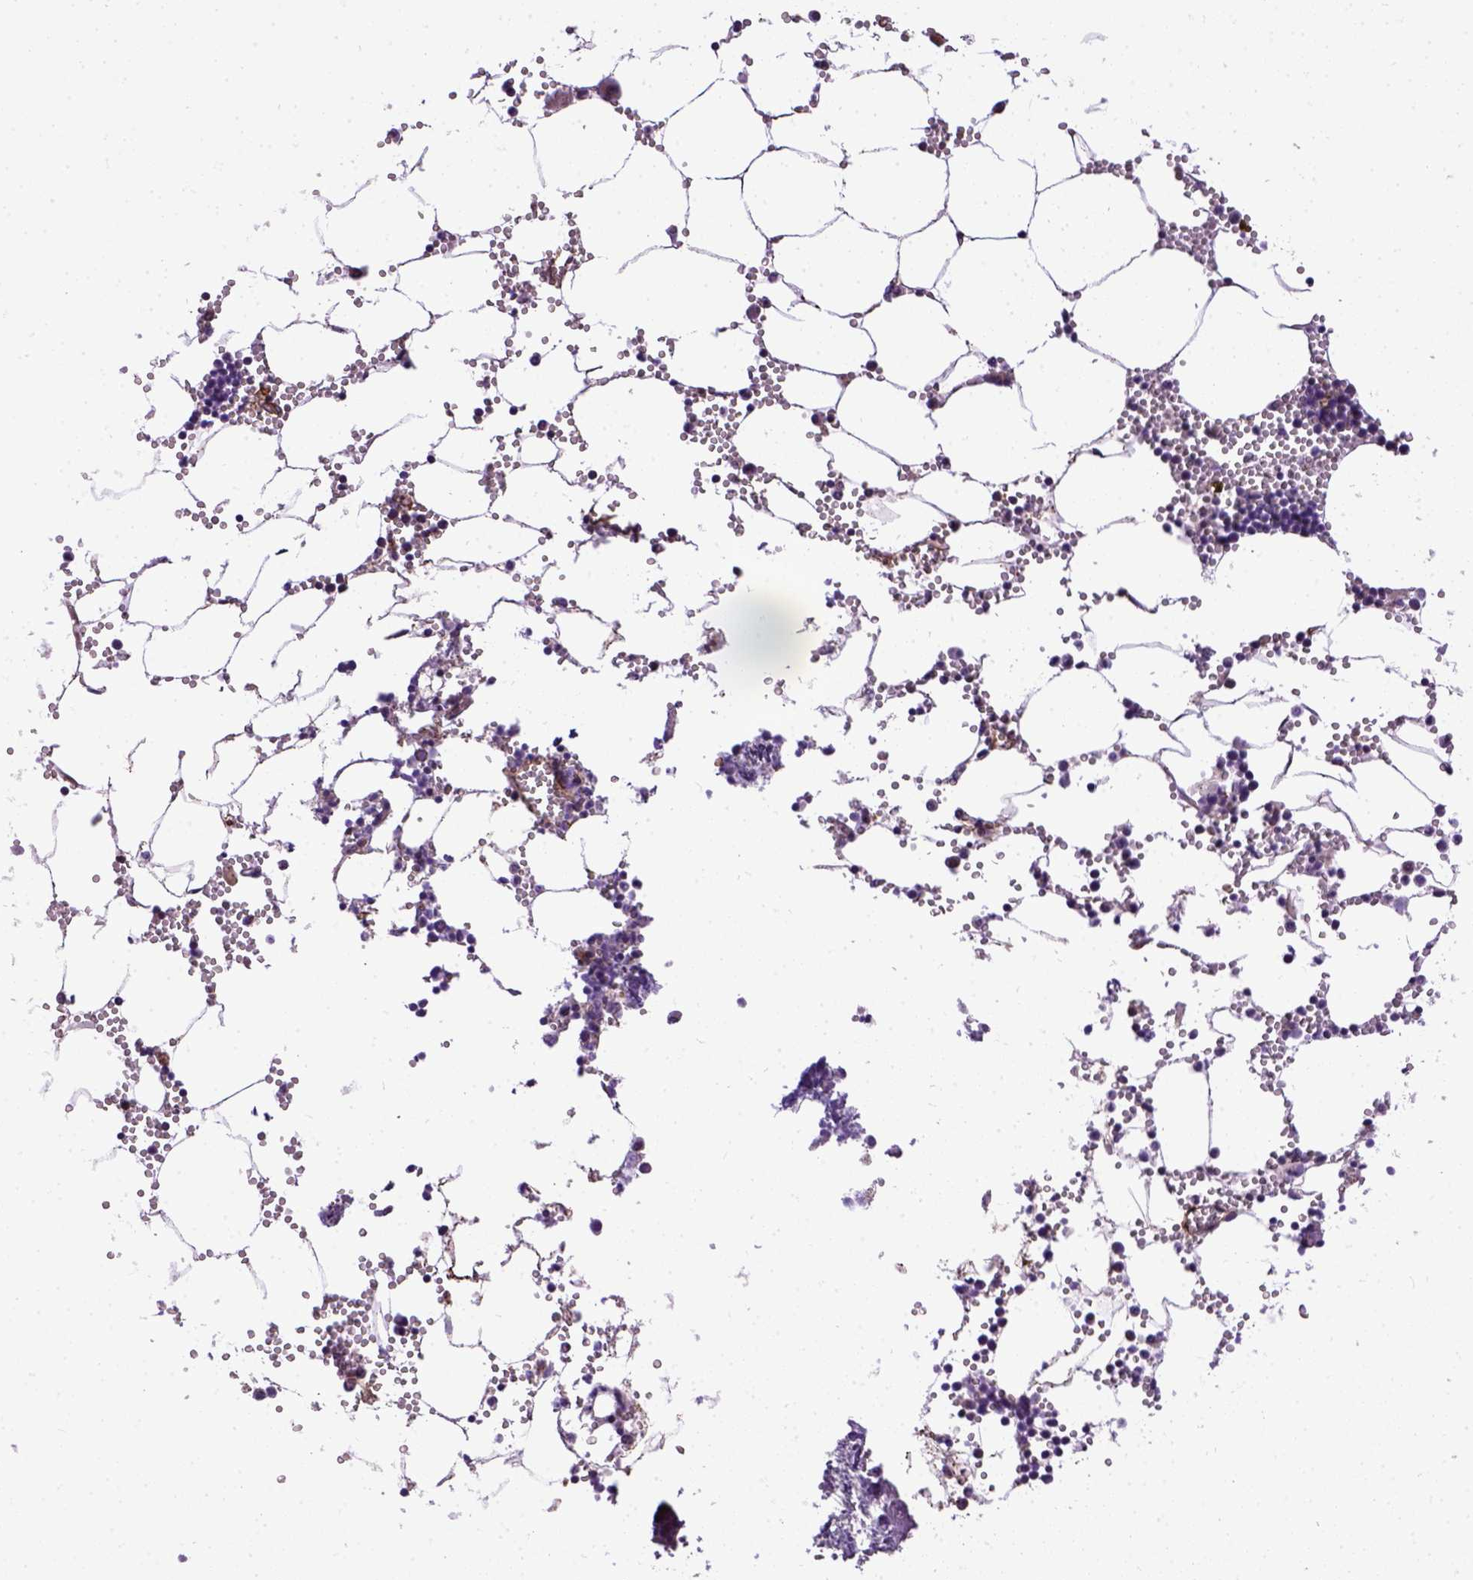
{"staining": {"intensity": "negative", "quantity": "none", "location": "none"}, "tissue": "bone marrow", "cell_type": "Hematopoietic cells", "image_type": "normal", "snomed": [{"axis": "morphology", "description": "Normal tissue, NOS"}, {"axis": "topography", "description": "Bone marrow"}], "caption": "Protein analysis of unremarkable bone marrow exhibits no significant positivity in hematopoietic cells.", "gene": "ENG", "patient": {"sex": "male", "age": 54}}